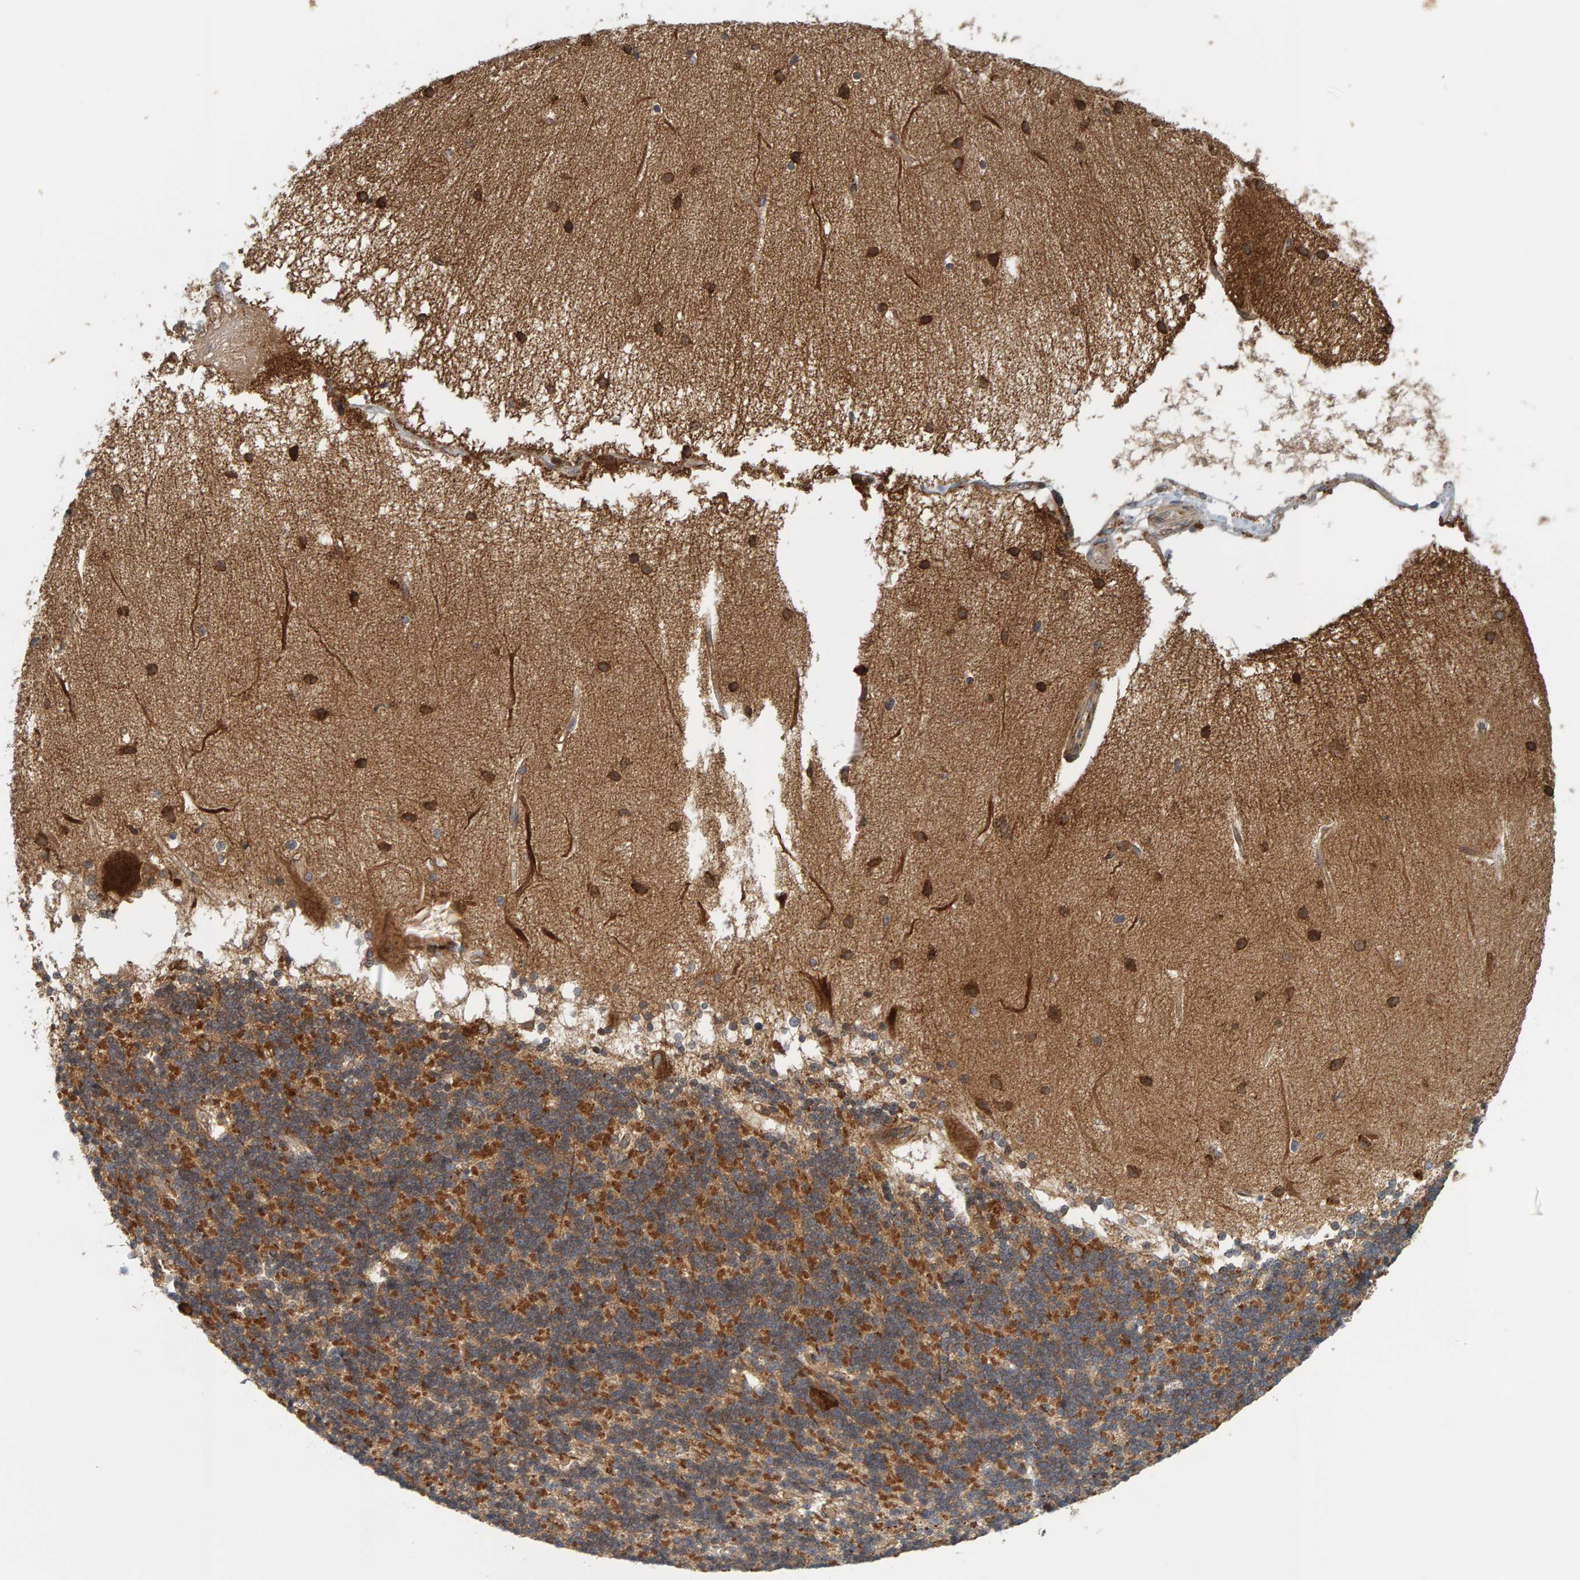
{"staining": {"intensity": "strong", "quantity": "25%-75%", "location": "cytoplasmic/membranous"}, "tissue": "cerebellum", "cell_type": "Cells in granular layer", "image_type": "normal", "snomed": [{"axis": "morphology", "description": "Normal tissue, NOS"}, {"axis": "topography", "description": "Cerebellum"}], "caption": "Approximately 25%-75% of cells in granular layer in unremarkable human cerebellum demonstrate strong cytoplasmic/membranous protein expression as visualized by brown immunohistochemical staining.", "gene": "BAIAP2", "patient": {"sex": "female", "age": 54}}